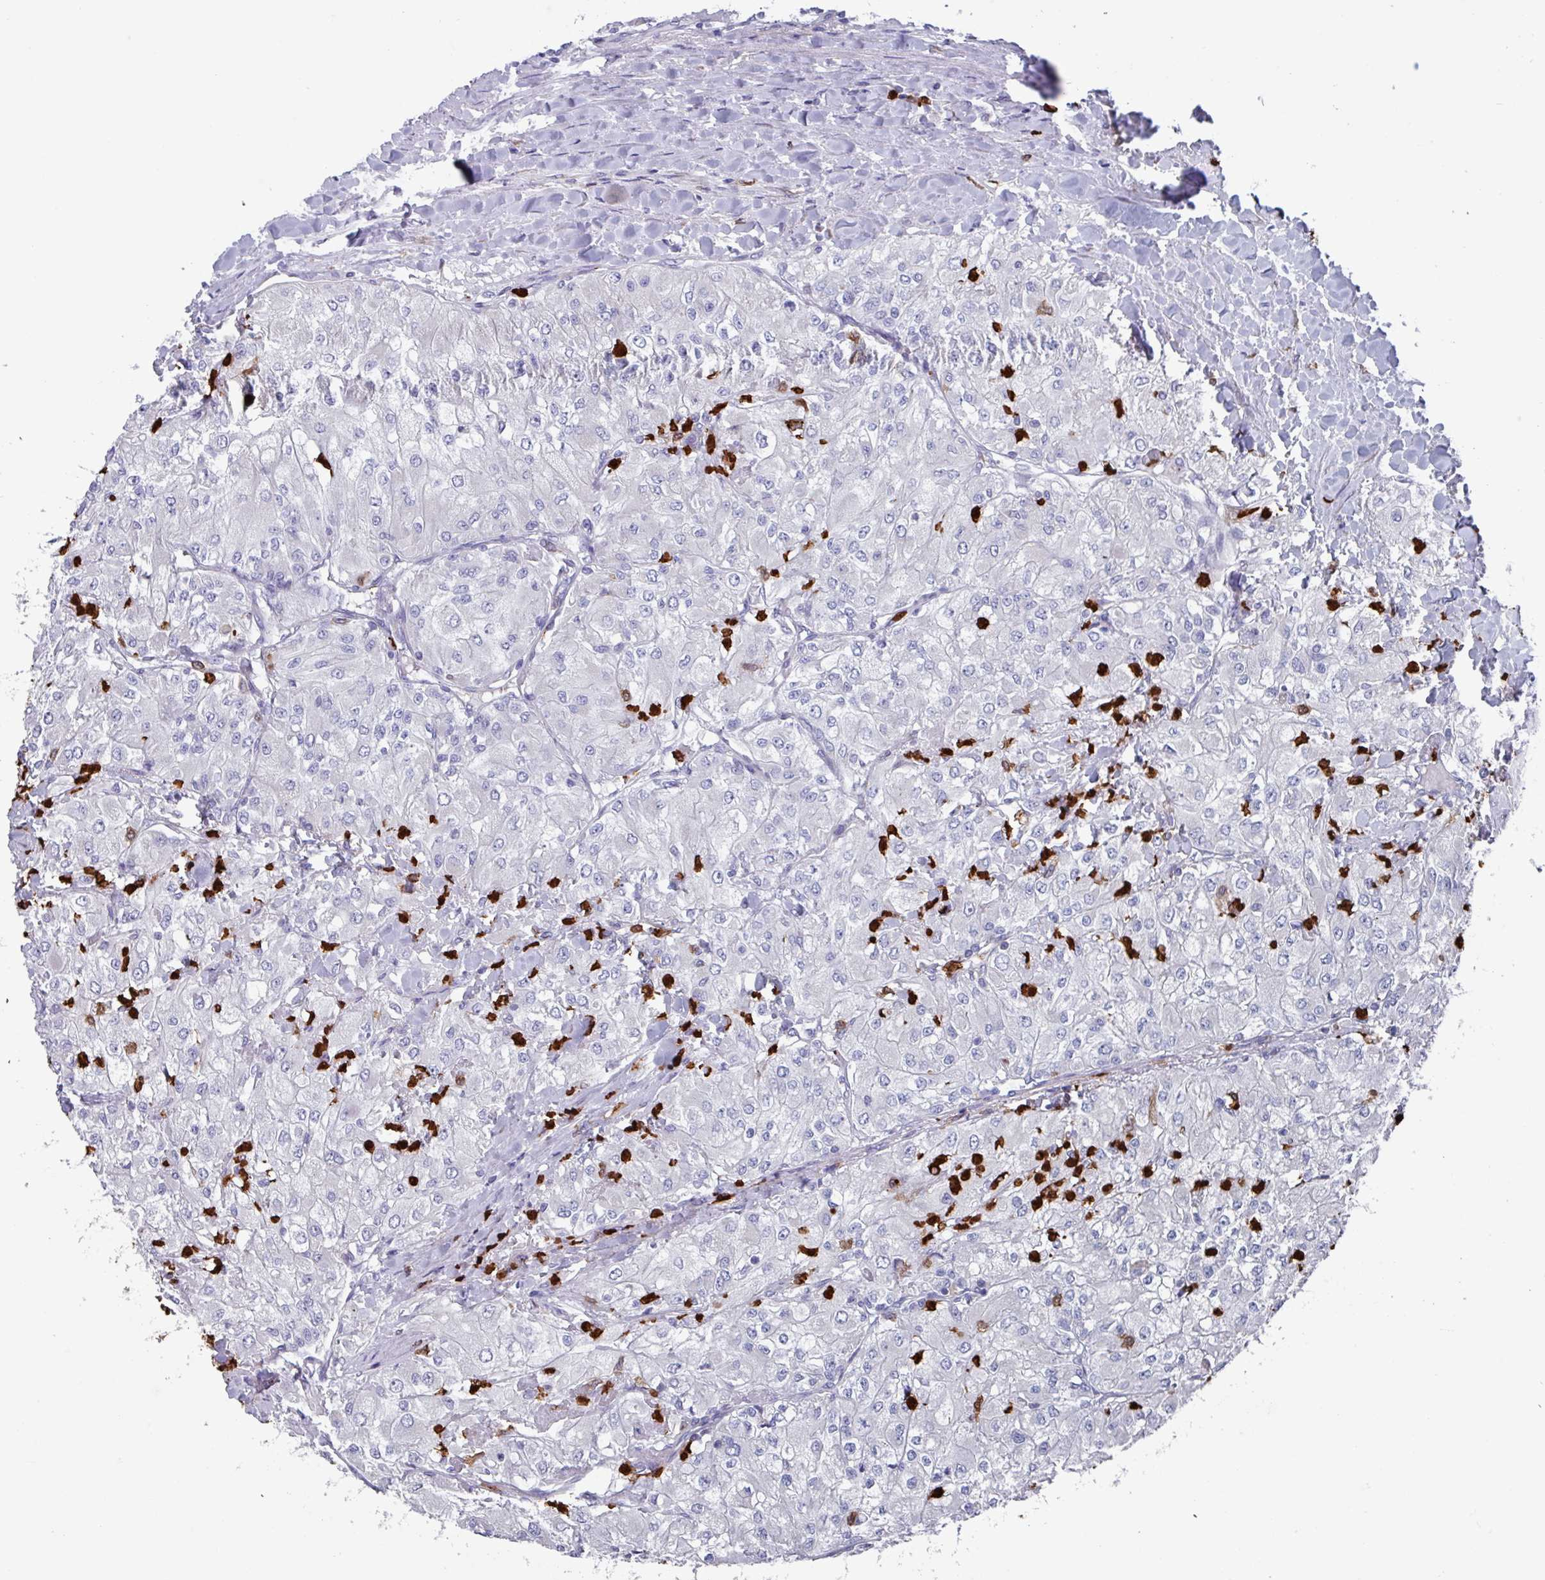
{"staining": {"intensity": "negative", "quantity": "none", "location": "none"}, "tissue": "renal cancer", "cell_type": "Tumor cells", "image_type": "cancer", "snomed": [{"axis": "morphology", "description": "Adenocarcinoma, NOS"}, {"axis": "topography", "description": "Kidney"}], "caption": "IHC of human renal cancer (adenocarcinoma) reveals no expression in tumor cells. (DAB immunohistochemistry with hematoxylin counter stain).", "gene": "UQCC2", "patient": {"sex": "male", "age": 80}}